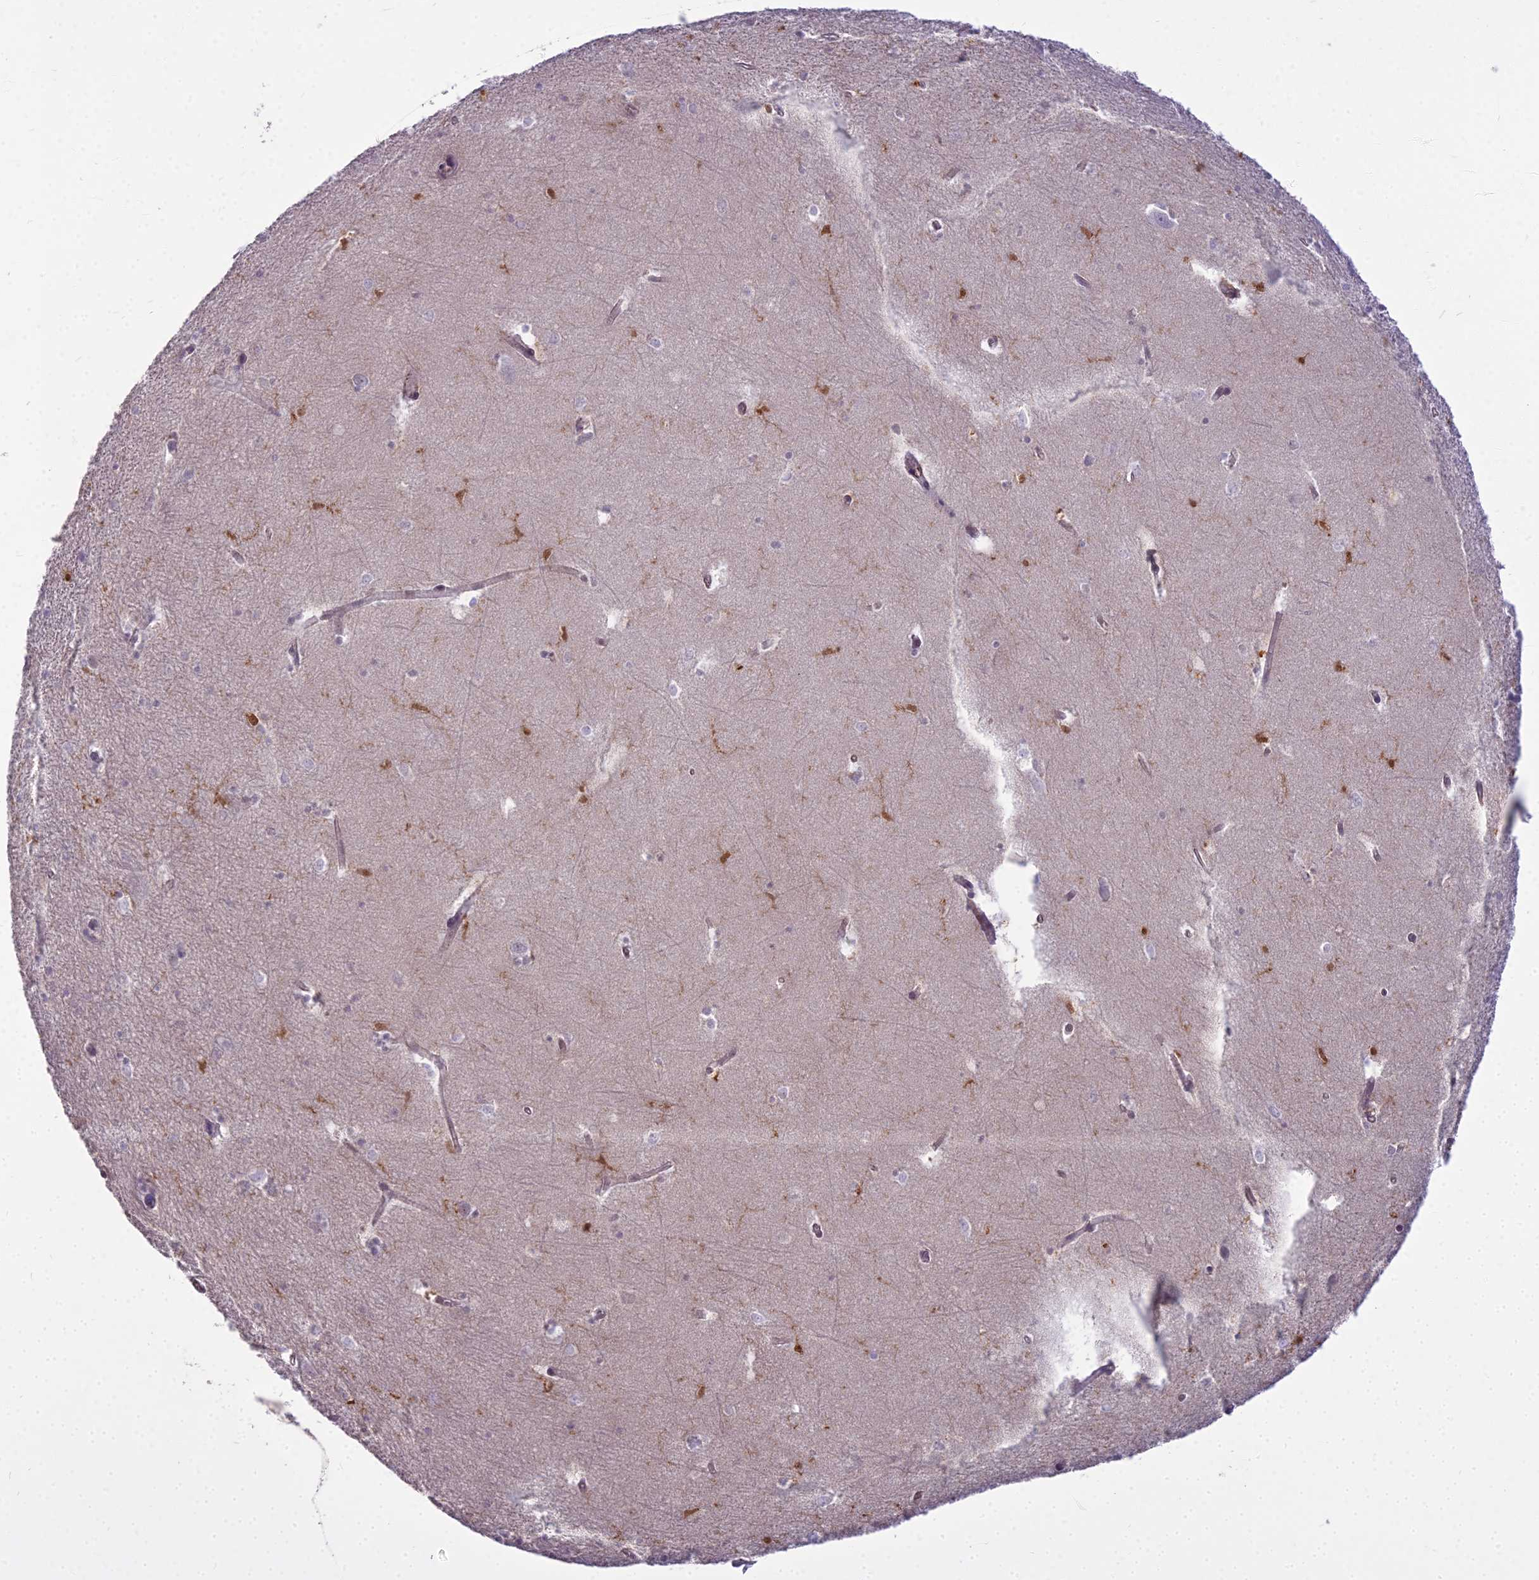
{"staining": {"intensity": "moderate", "quantity": "<25%", "location": "cytoplasmic/membranous,nuclear"}, "tissue": "hippocampus", "cell_type": "Glial cells", "image_type": "normal", "snomed": [{"axis": "morphology", "description": "Normal tissue, NOS"}, {"axis": "topography", "description": "Hippocampus"}], "caption": "Normal hippocampus demonstrates moderate cytoplasmic/membranous,nuclear staining in approximately <25% of glial cells, visualized by immunohistochemistry.", "gene": "BLNK", "patient": {"sex": "female", "age": 64}}